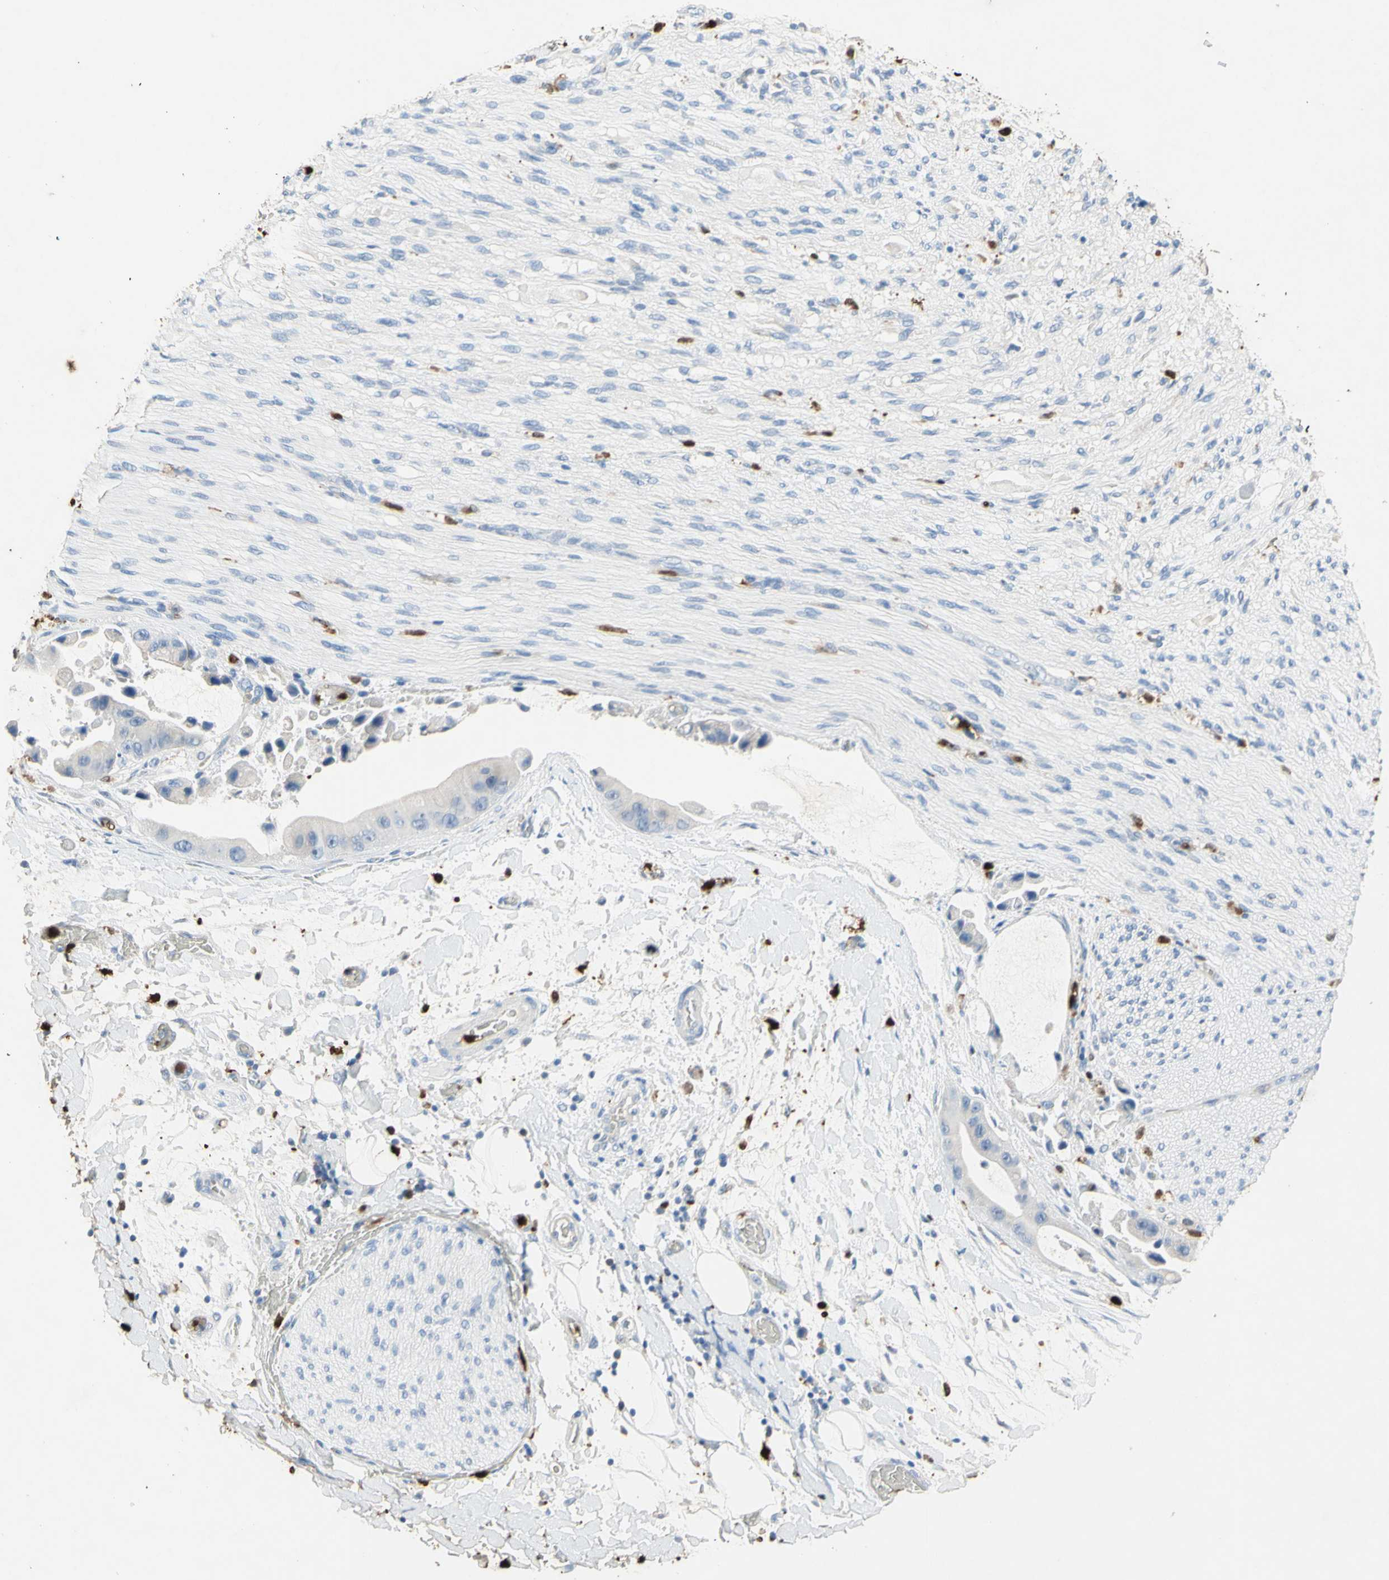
{"staining": {"intensity": "negative", "quantity": "none", "location": "none"}, "tissue": "adipose tissue", "cell_type": "Adipocytes", "image_type": "normal", "snomed": [{"axis": "morphology", "description": "Normal tissue, NOS"}, {"axis": "morphology", "description": "Cholangiocarcinoma"}, {"axis": "topography", "description": "Liver"}, {"axis": "topography", "description": "Peripheral nerve tissue"}], "caption": "Adipocytes are negative for protein expression in unremarkable human adipose tissue. (IHC, brightfield microscopy, high magnification).", "gene": "NFKBIZ", "patient": {"sex": "male", "age": 50}}